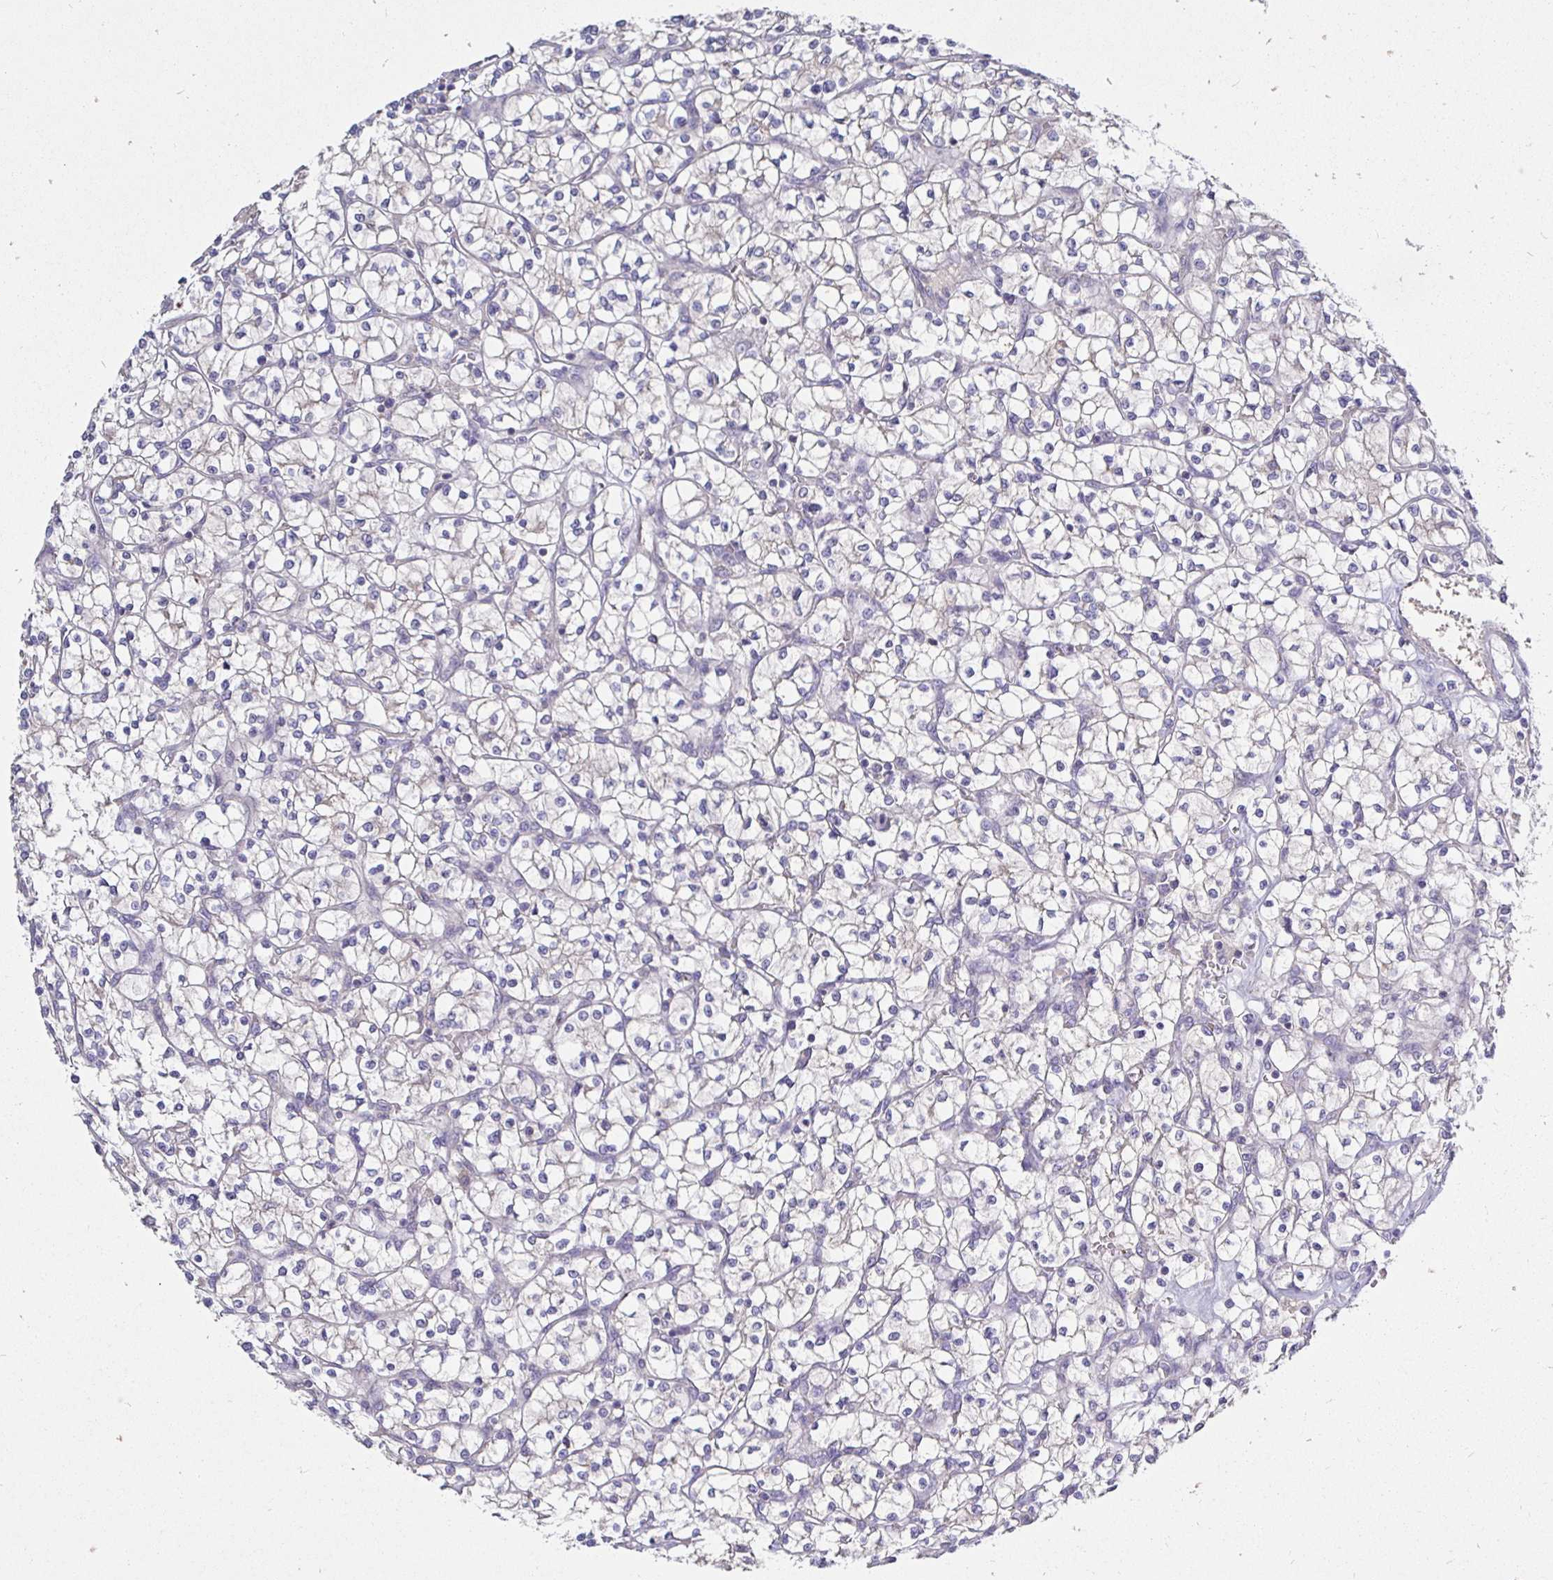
{"staining": {"intensity": "negative", "quantity": "none", "location": "none"}, "tissue": "renal cancer", "cell_type": "Tumor cells", "image_type": "cancer", "snomed": [{"axis": "morphology", "description": "Adenocarcinoma, NOS"}, {"axis": "topography", "description": "Kidney"}], "caption": "Immunohistochemistry (IHC) of human renal cancer (adenocarcinoma) reveals no expression in tumor cells.", "gene": "KIF21A", "patient": {"sex": "female", "age": 64}}